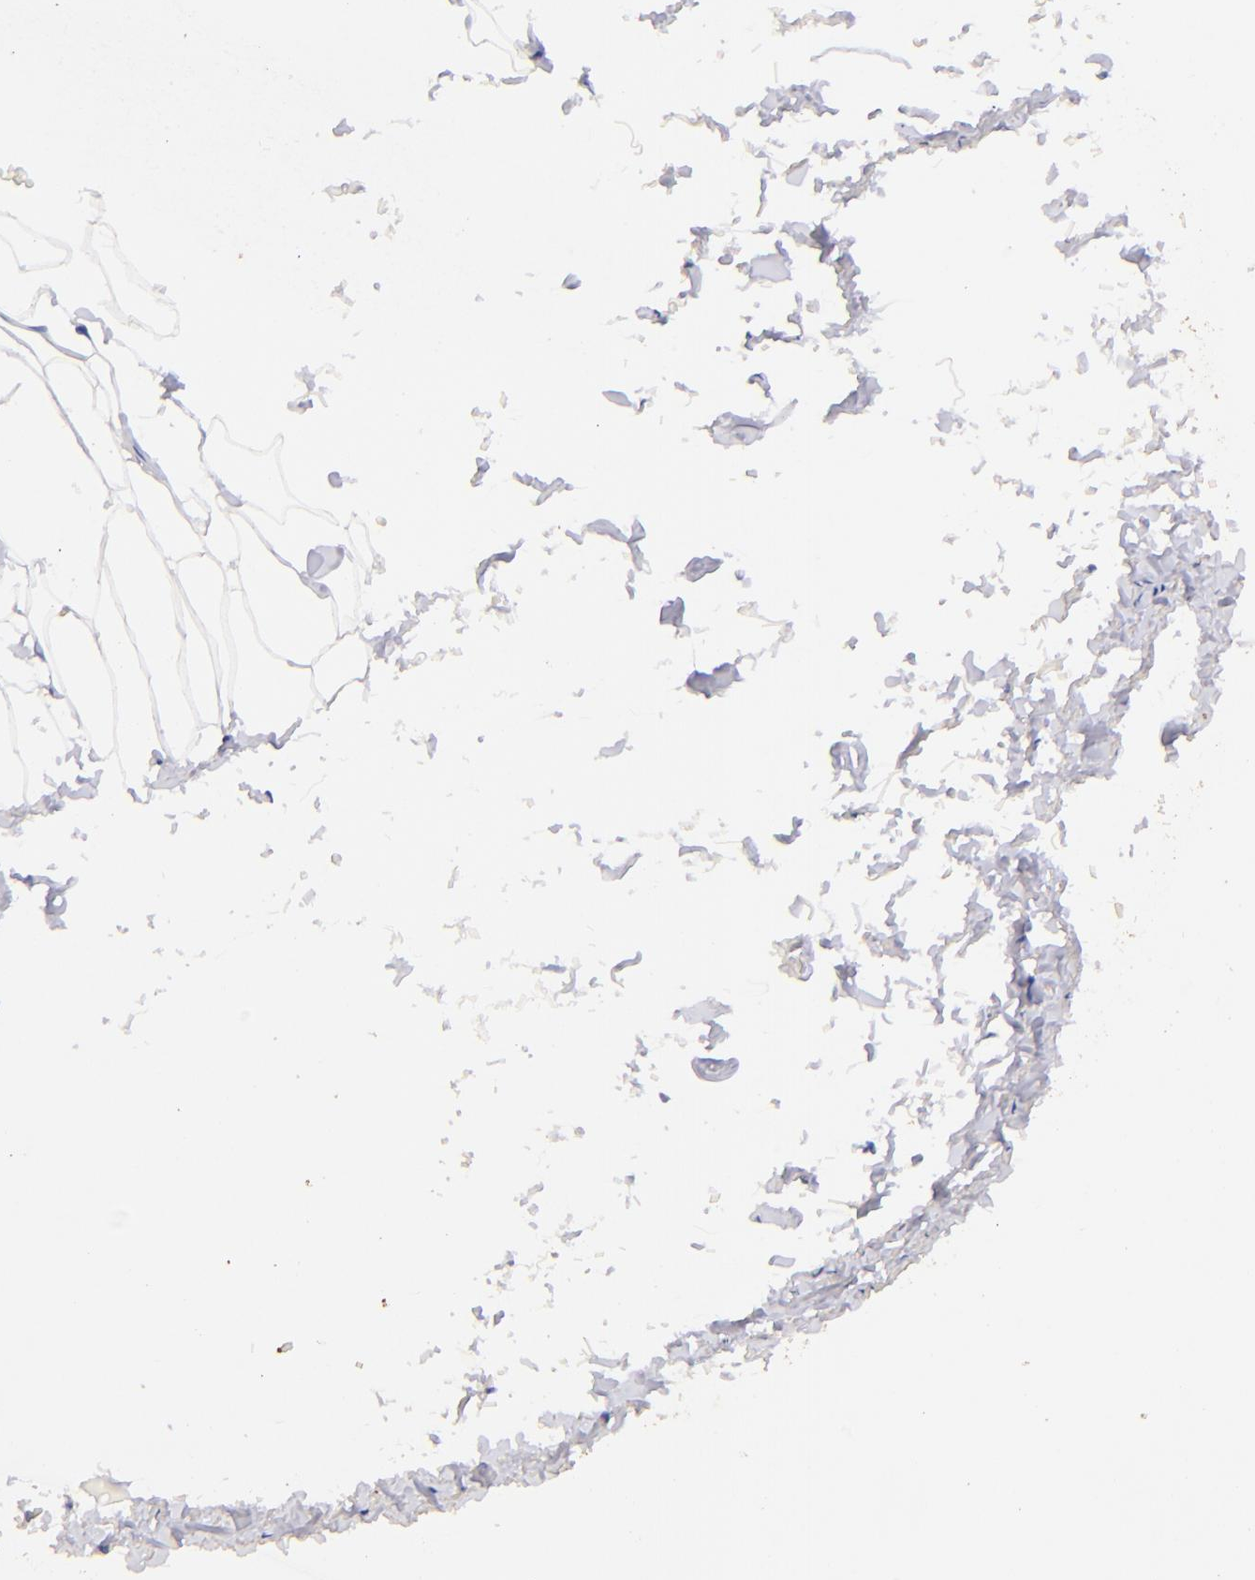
{"staining": {"intensity": "negative", "quantity": "none", "location": "none"}, "tissue": "adipose tissue", "cell_type": "Adipocytes", "image_type": "normal", "snomed": [{"axis": "morphology", "description": "Normal tissue, NOS"}, {"axis": "topography", "description": "Soft tissue"}, {"axis": "topography", "description": "Peripheral nerve tissue"}], "caption": "Photomicrograph shows no protein staining in adipocytes of unremarkable adipose tissue.", "gene": "UCHL1", "patient": {"sex": "female", "age": 68}}